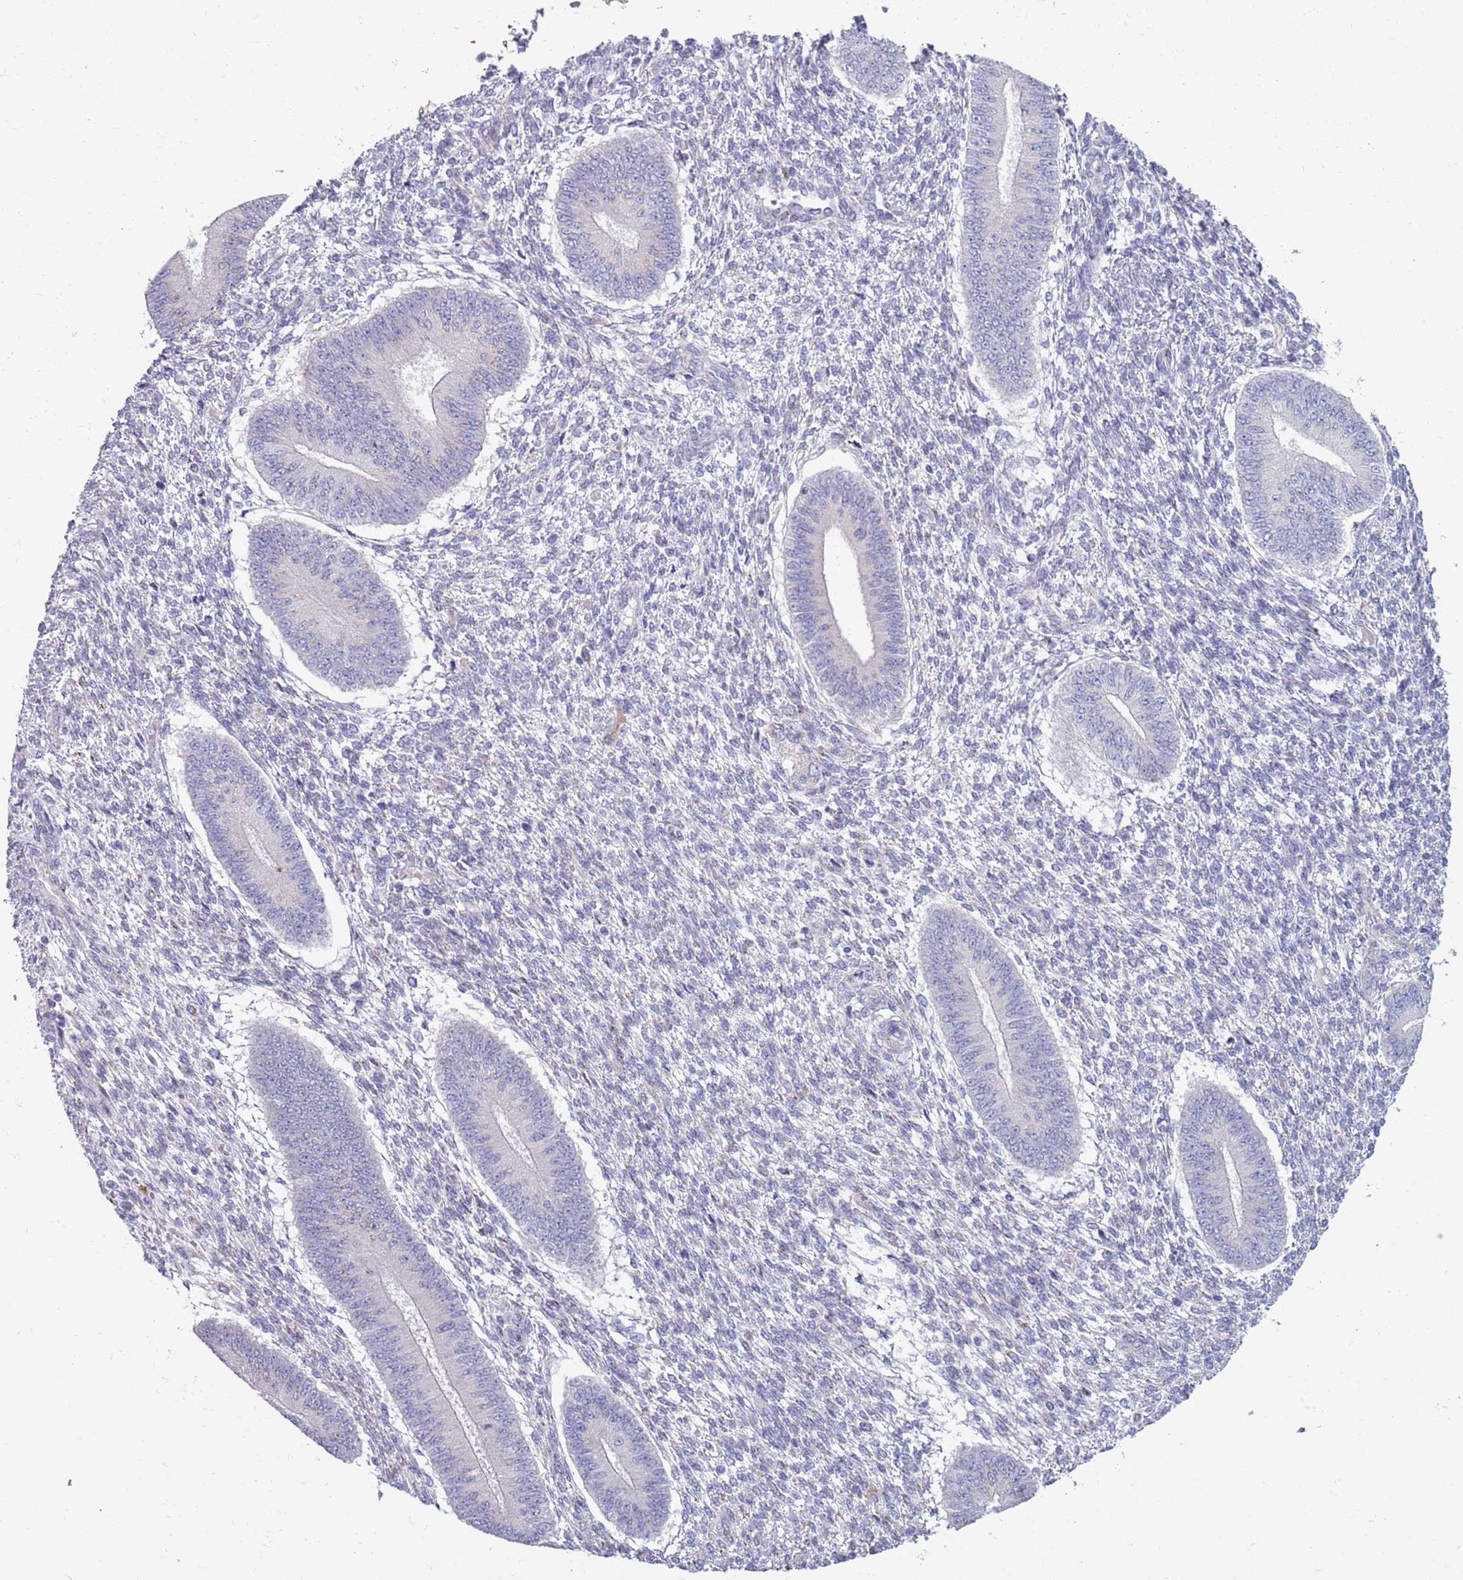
{"staining": {"intensity": "negative", "quantity": "none", "location": "none"}, "tissue": "endometrium", "cell_type": "Cells in endometrial stroma", "image_type": "normal", "snomed": [{"axis": "morphology", "description": "Normal tissue, NOS"}, {"axis": "topography", "description": "Endometrium"}], "caption": "Cells in endometrial stroma are negative for protein expression in normal human endometrium. The staining was performed using DAB (3,3'-diaminobenzidine) to visualize the protein expression in brown, while the nuclei were stained in blue with hematoxylin (Magnification: 20x).", "gene": "ACSBG1", "patient": {"sex": "female", "age": 49}}